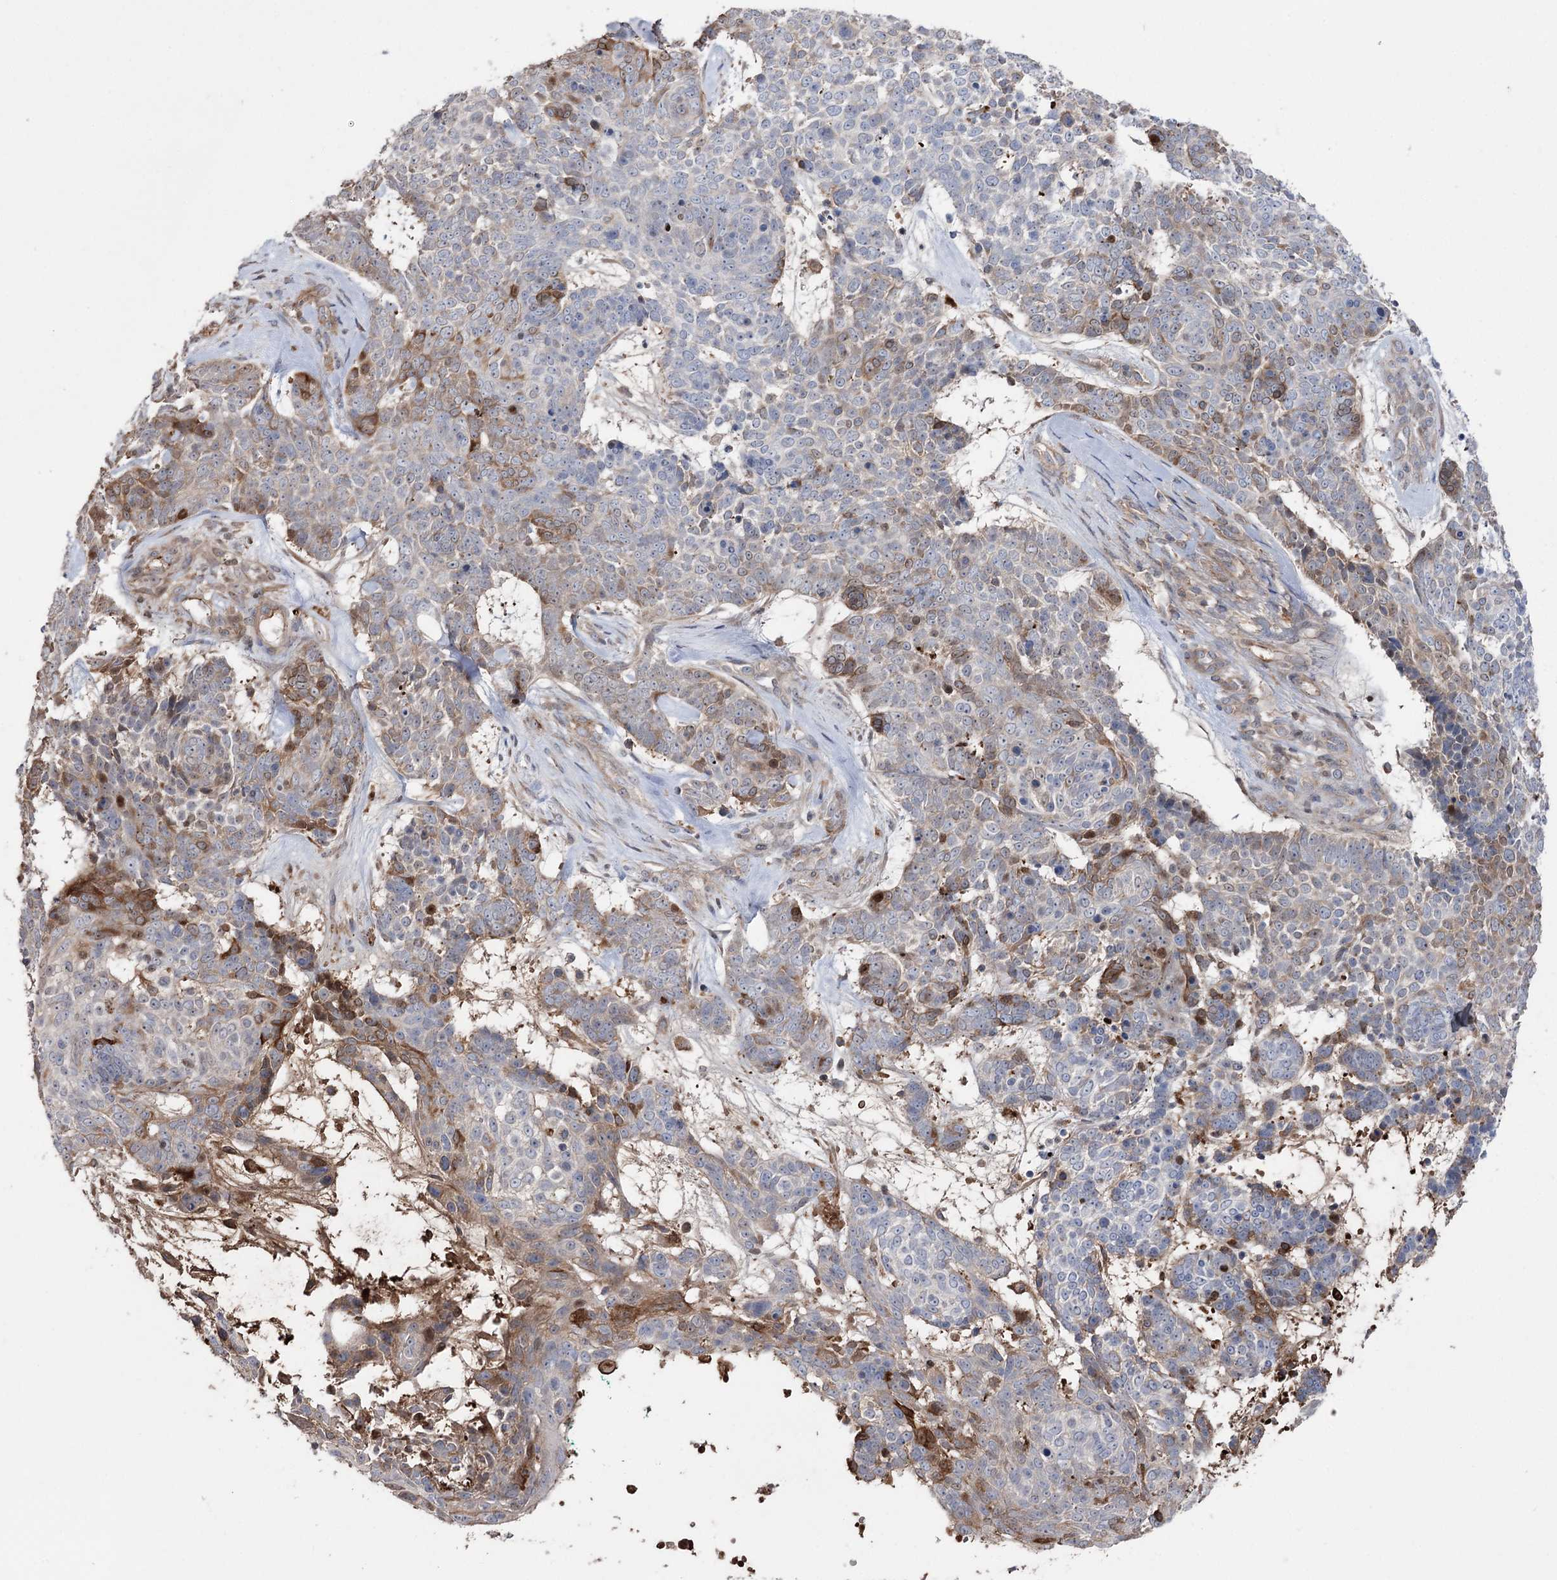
{"staining": {"intensity": "moderate", "quantity": "<25%", "location": "cytoplasmic/membranous"}, "tissue": "skin cancer", "cell_type": "Tumor cells", "image_type": "cancer", "snomed": [{"axis": "morphology", "description": "Basal cell carcinoma"}, {"axis": "topography", "description": "Skin"}], "caption": "Human skin cancer stained with a protein marker reveals moderate staining in tumor cells.", "gene": "OTUD1", "patient": {"sex": "female", "age": 81}}